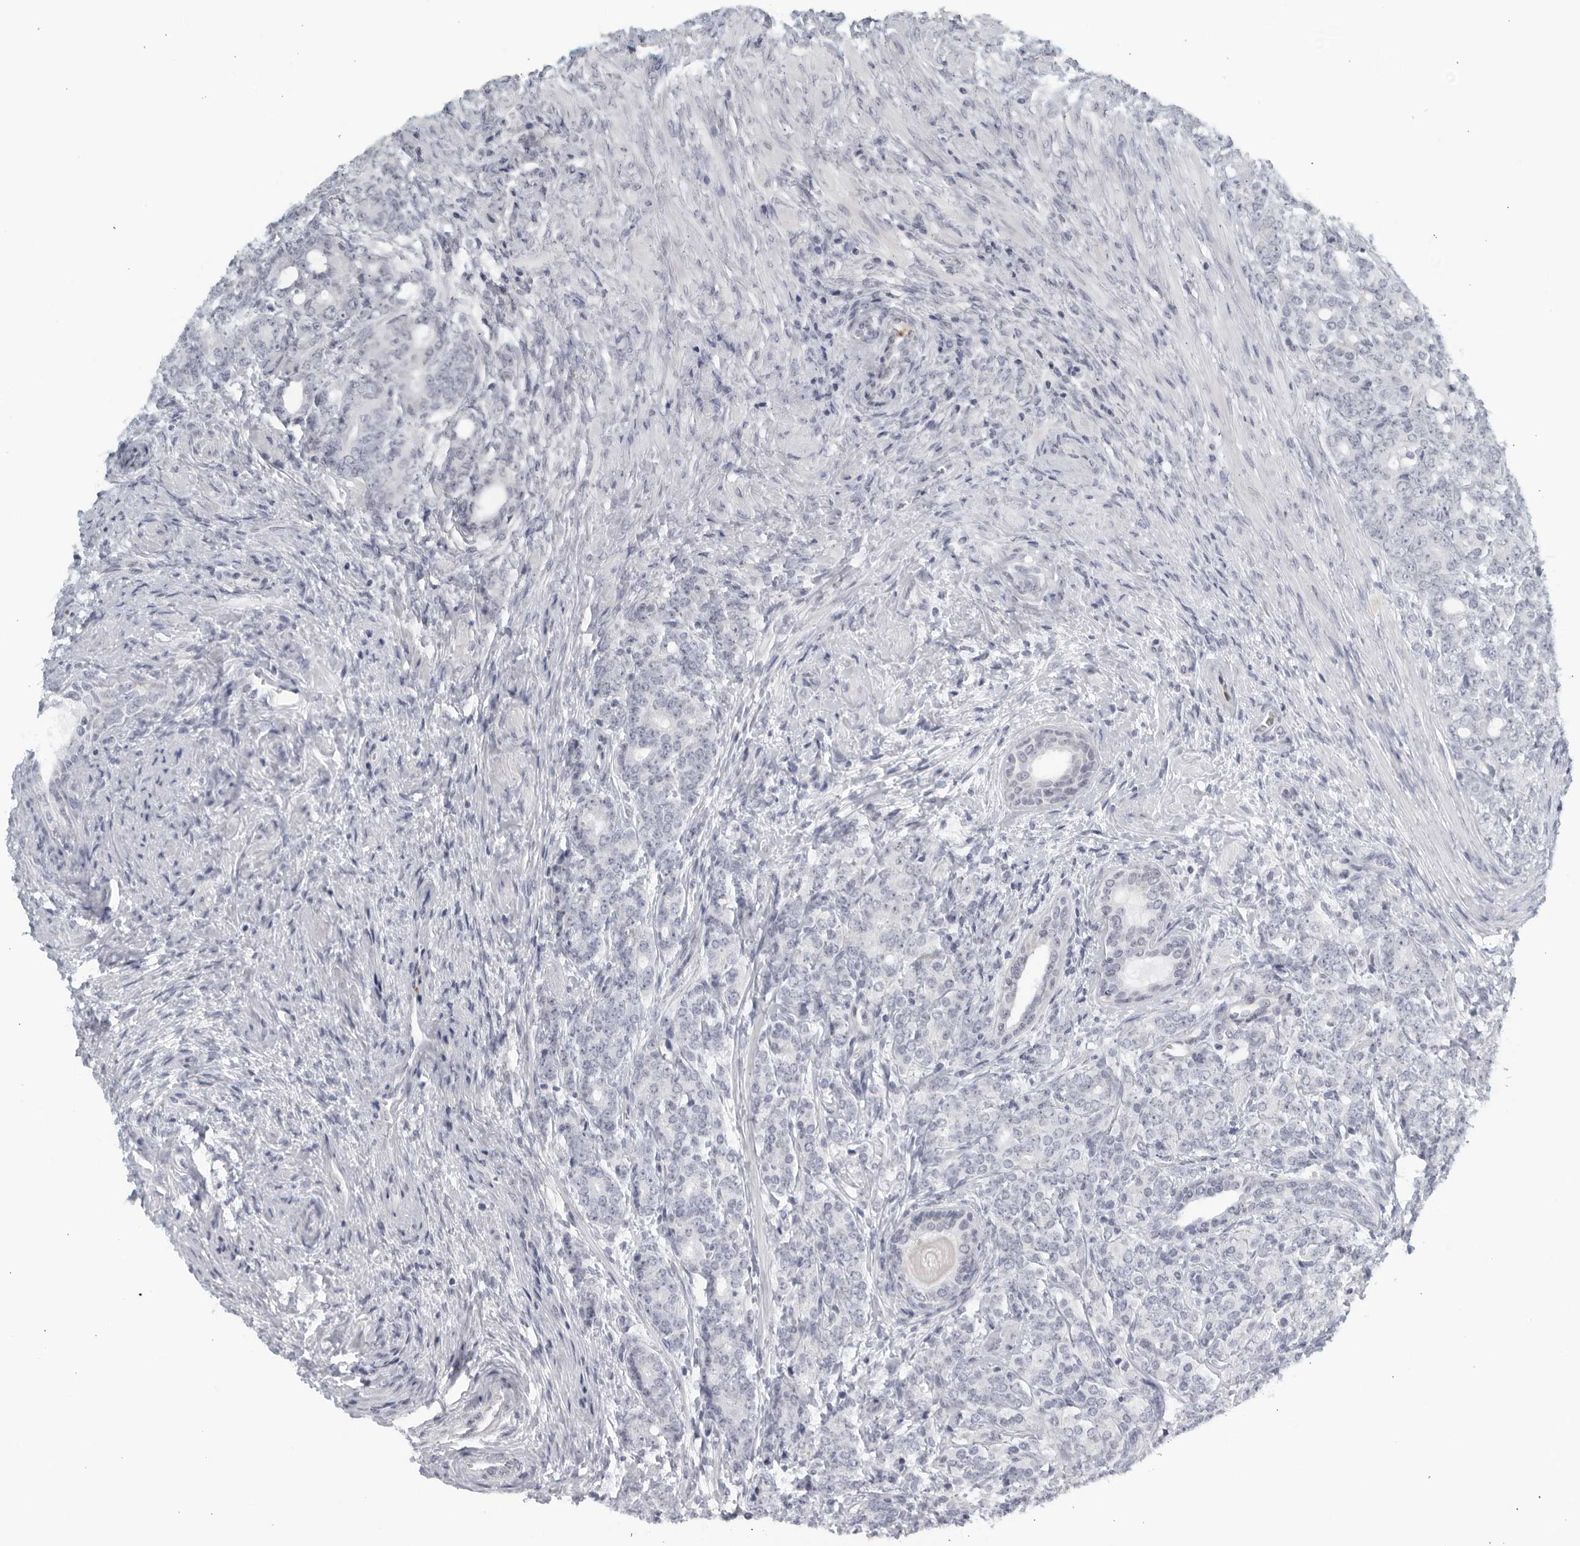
{"staining": {"intensity": "negative", "quantity": "none", "location": "none"}, "tissue": "prostate cancer", "cell_type": "Tumor cells", "image_type": "cancer", "snomed": [{"axis": "morphology", "description": "Adenocarcinoma, High grade"}, {"axis": "topography", "description": "Prostate"}], "caption": "The photomicrograph demonstrates no significant staining in tumor cells of prostate high-grade adenocarcinoma.", "gene": "KLK7", "patient": {"sex": "male", "age": 62}}